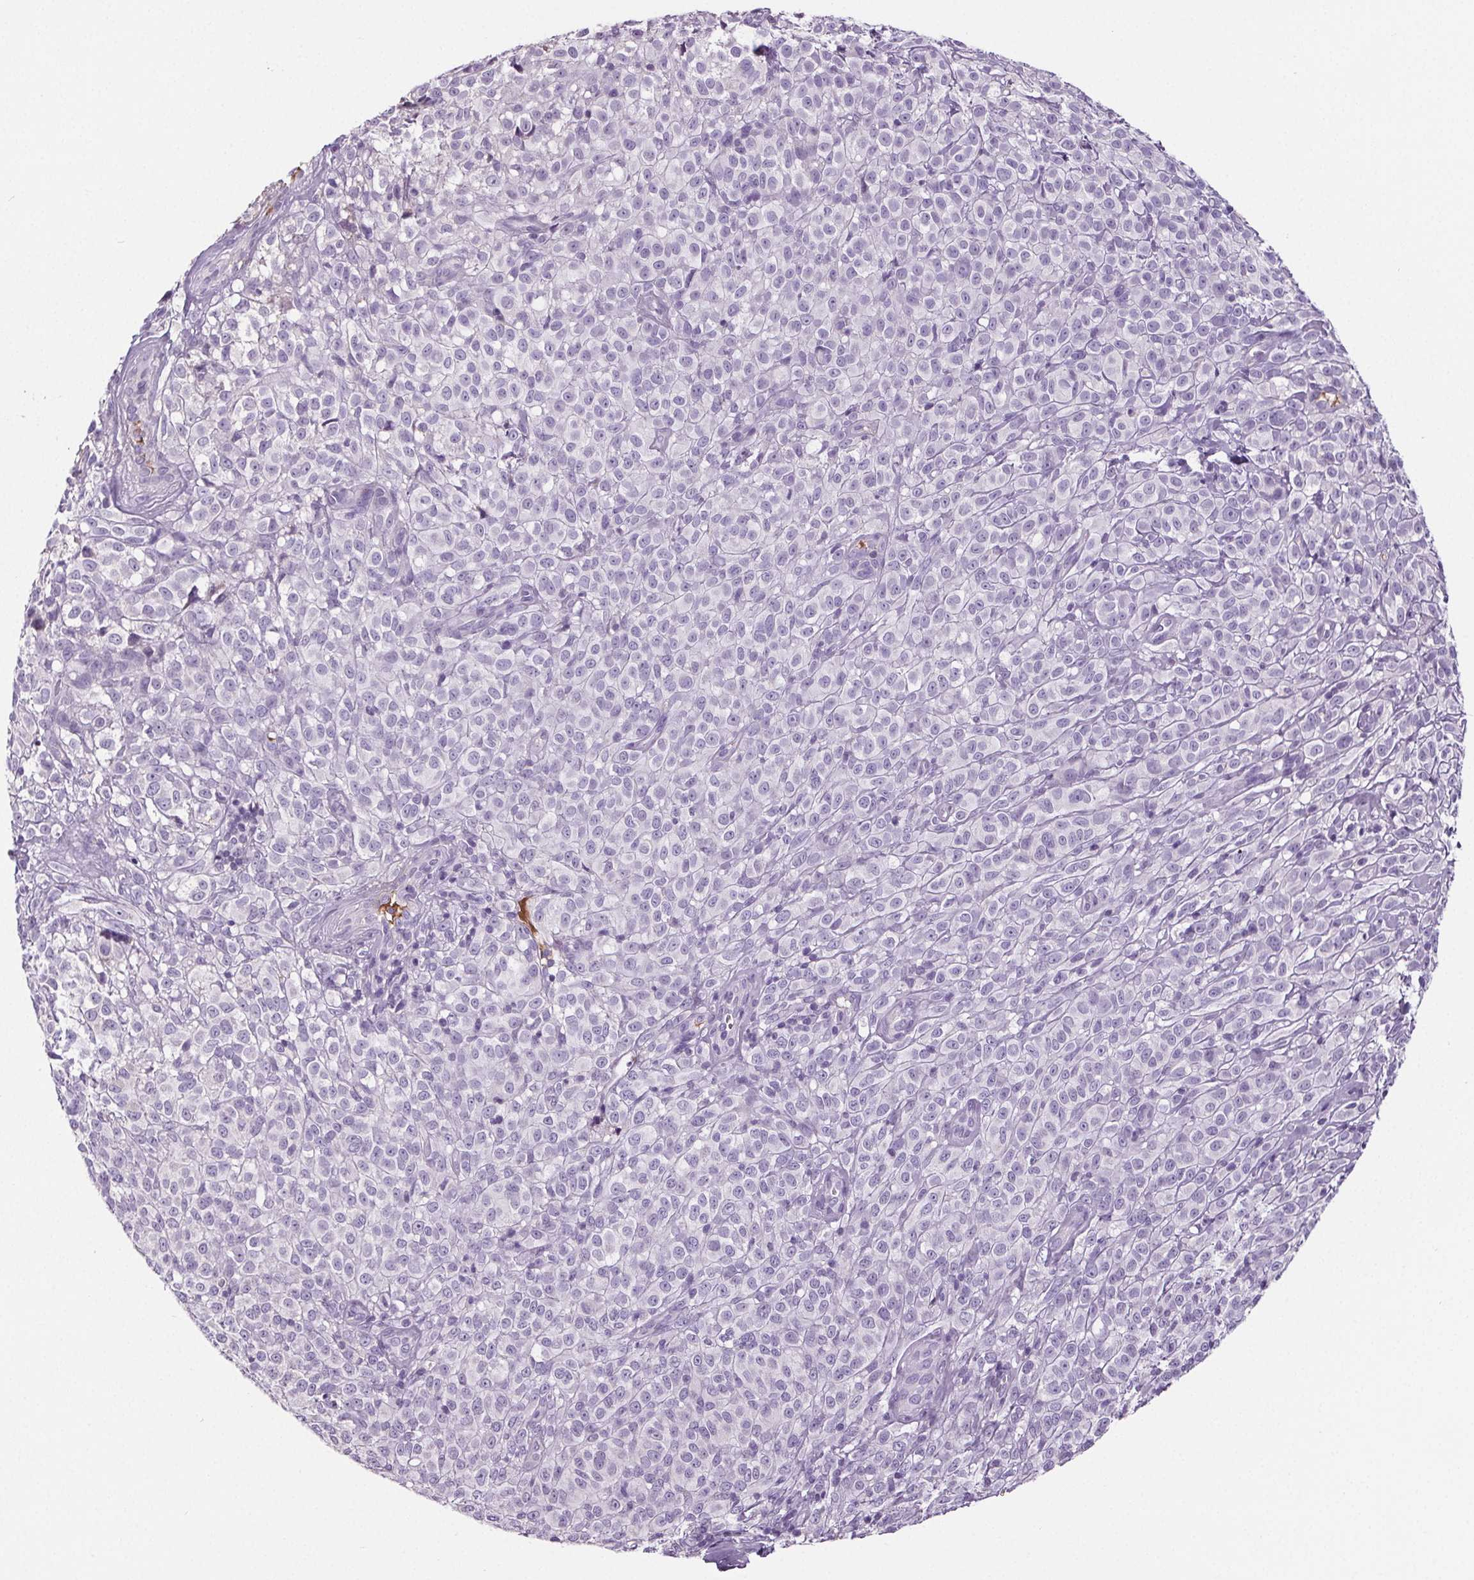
{"staining": {"intensity": "negative", "quantity": "none", "location": "none"}, "tissue": "melanoma", "cell_type": "Tumor cells", "image_type": "cancer", "snomed": [{"axis": "morphology", "description": "Malignant melanoma, NOS"}, {"axis": "topography", "description": "Skin"}], "caption": "This is an IHC micrograph of malignant melanoma. There is no expression in tumor cells.", "gene": "CD5L", "patient": {"sex": "male", "age": 85}}